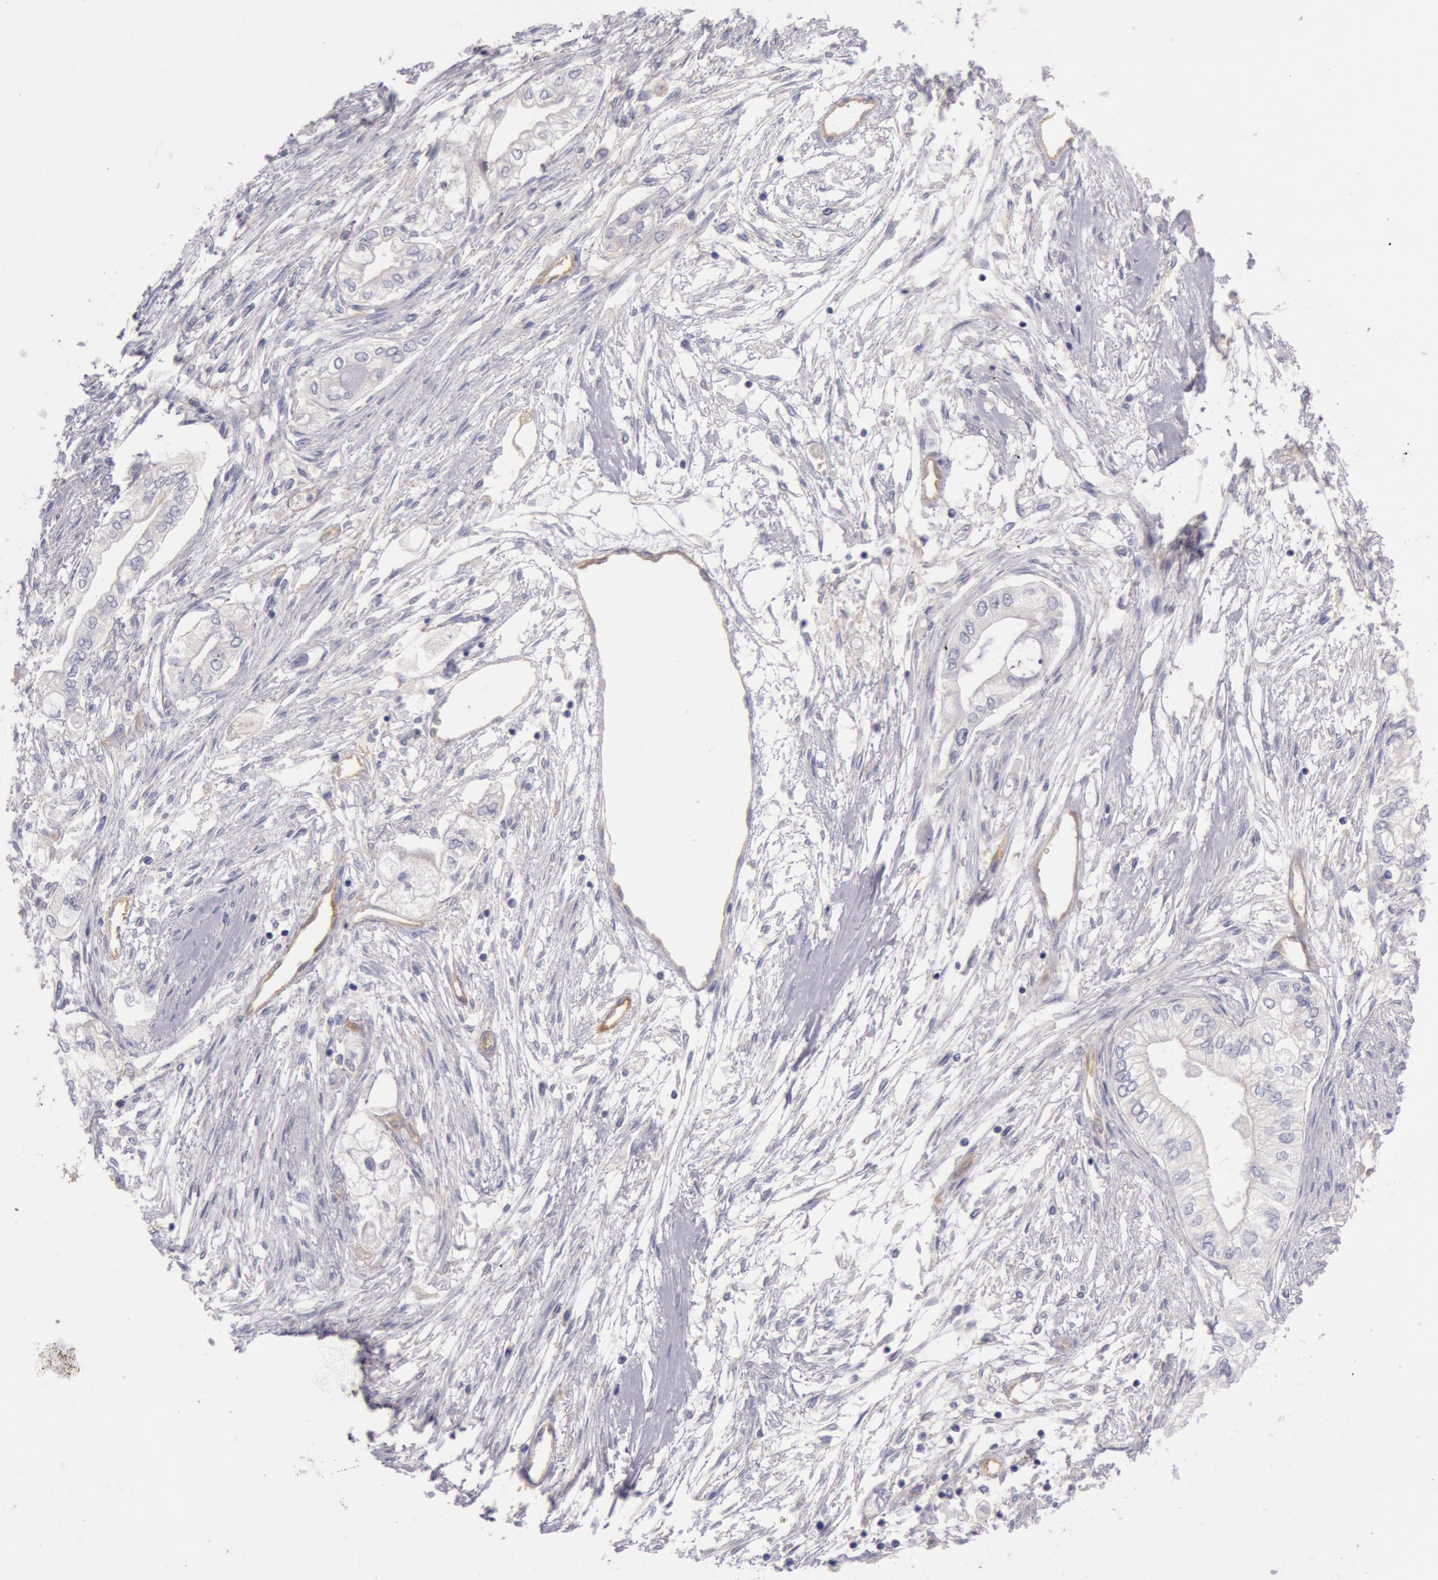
{"staining": {"intensity": "negative", "quantity": "none", "location": "none"}, "tissue": "pancreatic cancer", "cell_type": "Tumor cells", "image_type": "cancer", "snomed": [{"axis": "morphology", "description": "Adenocarcinoma, NOS"}, {"axis": "topography", "description": "Pancreas"}], "caption": "IHC photomicrograph of pancreatic adenocarcinoma stained for a protein (brown), which displays no positivity in tumor cells. (Brightfield microscopy of DAB IHC at high magnification).", "gene": "MYO5A", "patient": {"sex": "male", "age": 79}}